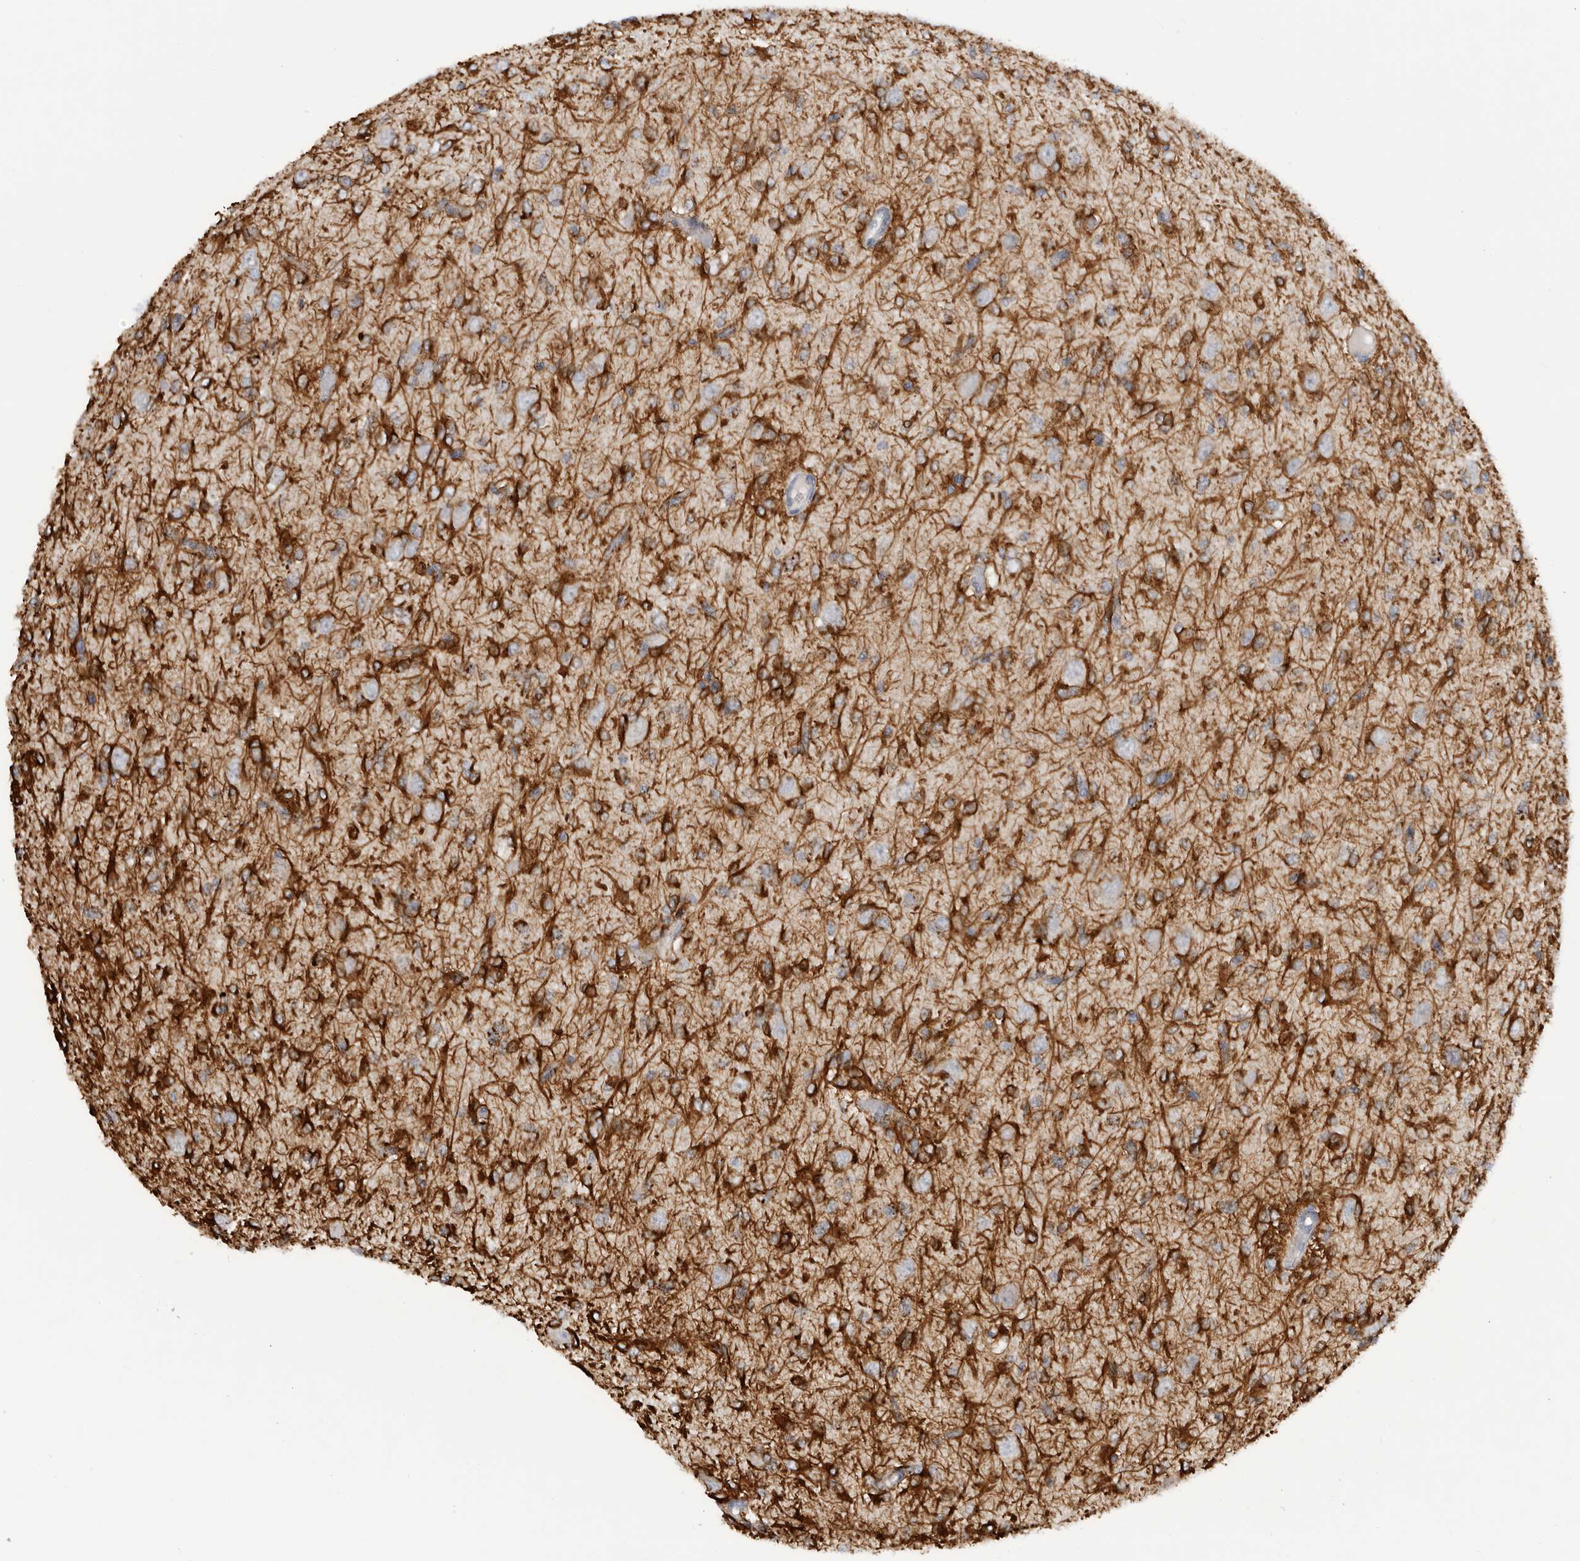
{"staining": {"intensity": "negative", "quantity": "none", "location": "none"}, "tissue": "glioma", "cell_type": "Tumor cells", "image_type": "cancer", "snomed": [{"axis": "morphology", "description": "Glioma, malignant, High grade"}, {"axis": "topography", "description": "Brain"}], "caption": "High-grade glioma (malignant) was stained to show a protein in brown. There is no significant staining in tumor cells.", "gene": "DYRK2", "patient": {"sex": "female", "age": 59}}